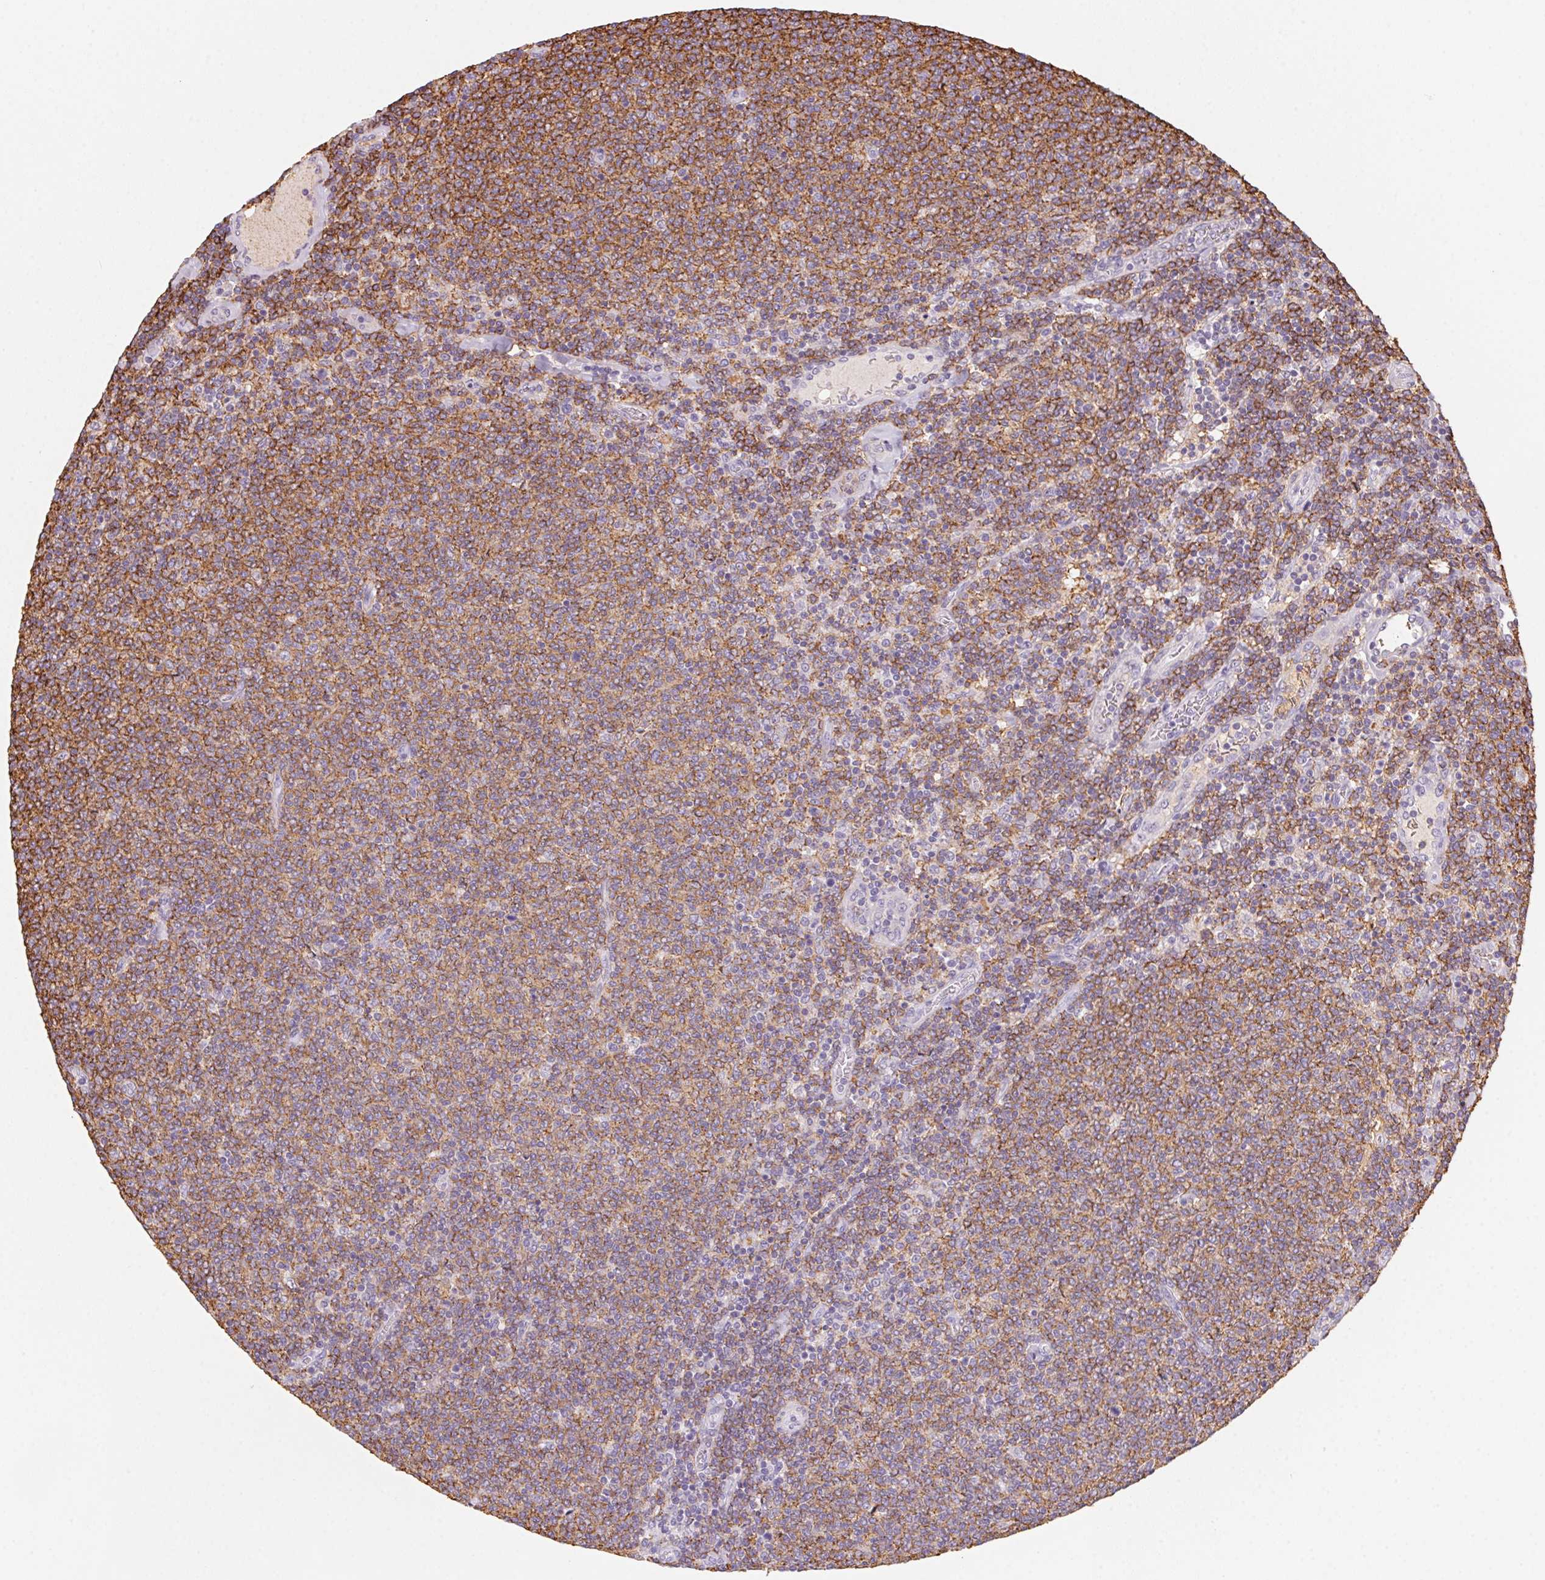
{"staining": {"intensity": "moderate", "quantity": ">75%", "location": "cytoplasmic/membranous"}, "tissue": "lymphoma", "cell_type": "Tumor cells", "image_type": "cancer", "snomed": [{"axis": "morphology", "description": "Malignant lymphoma, non-Hodgkin's type, Low grade"}, {"axis": "topography", "description": "Lymph node"}], "caption": "Tumor cells exhibit medium levels of moderate cytoplasmic/membranous staining in about >75% of cells in lymphoma.", "gene": "PRPH", "patient": {"sex": "male", "age": 52}}